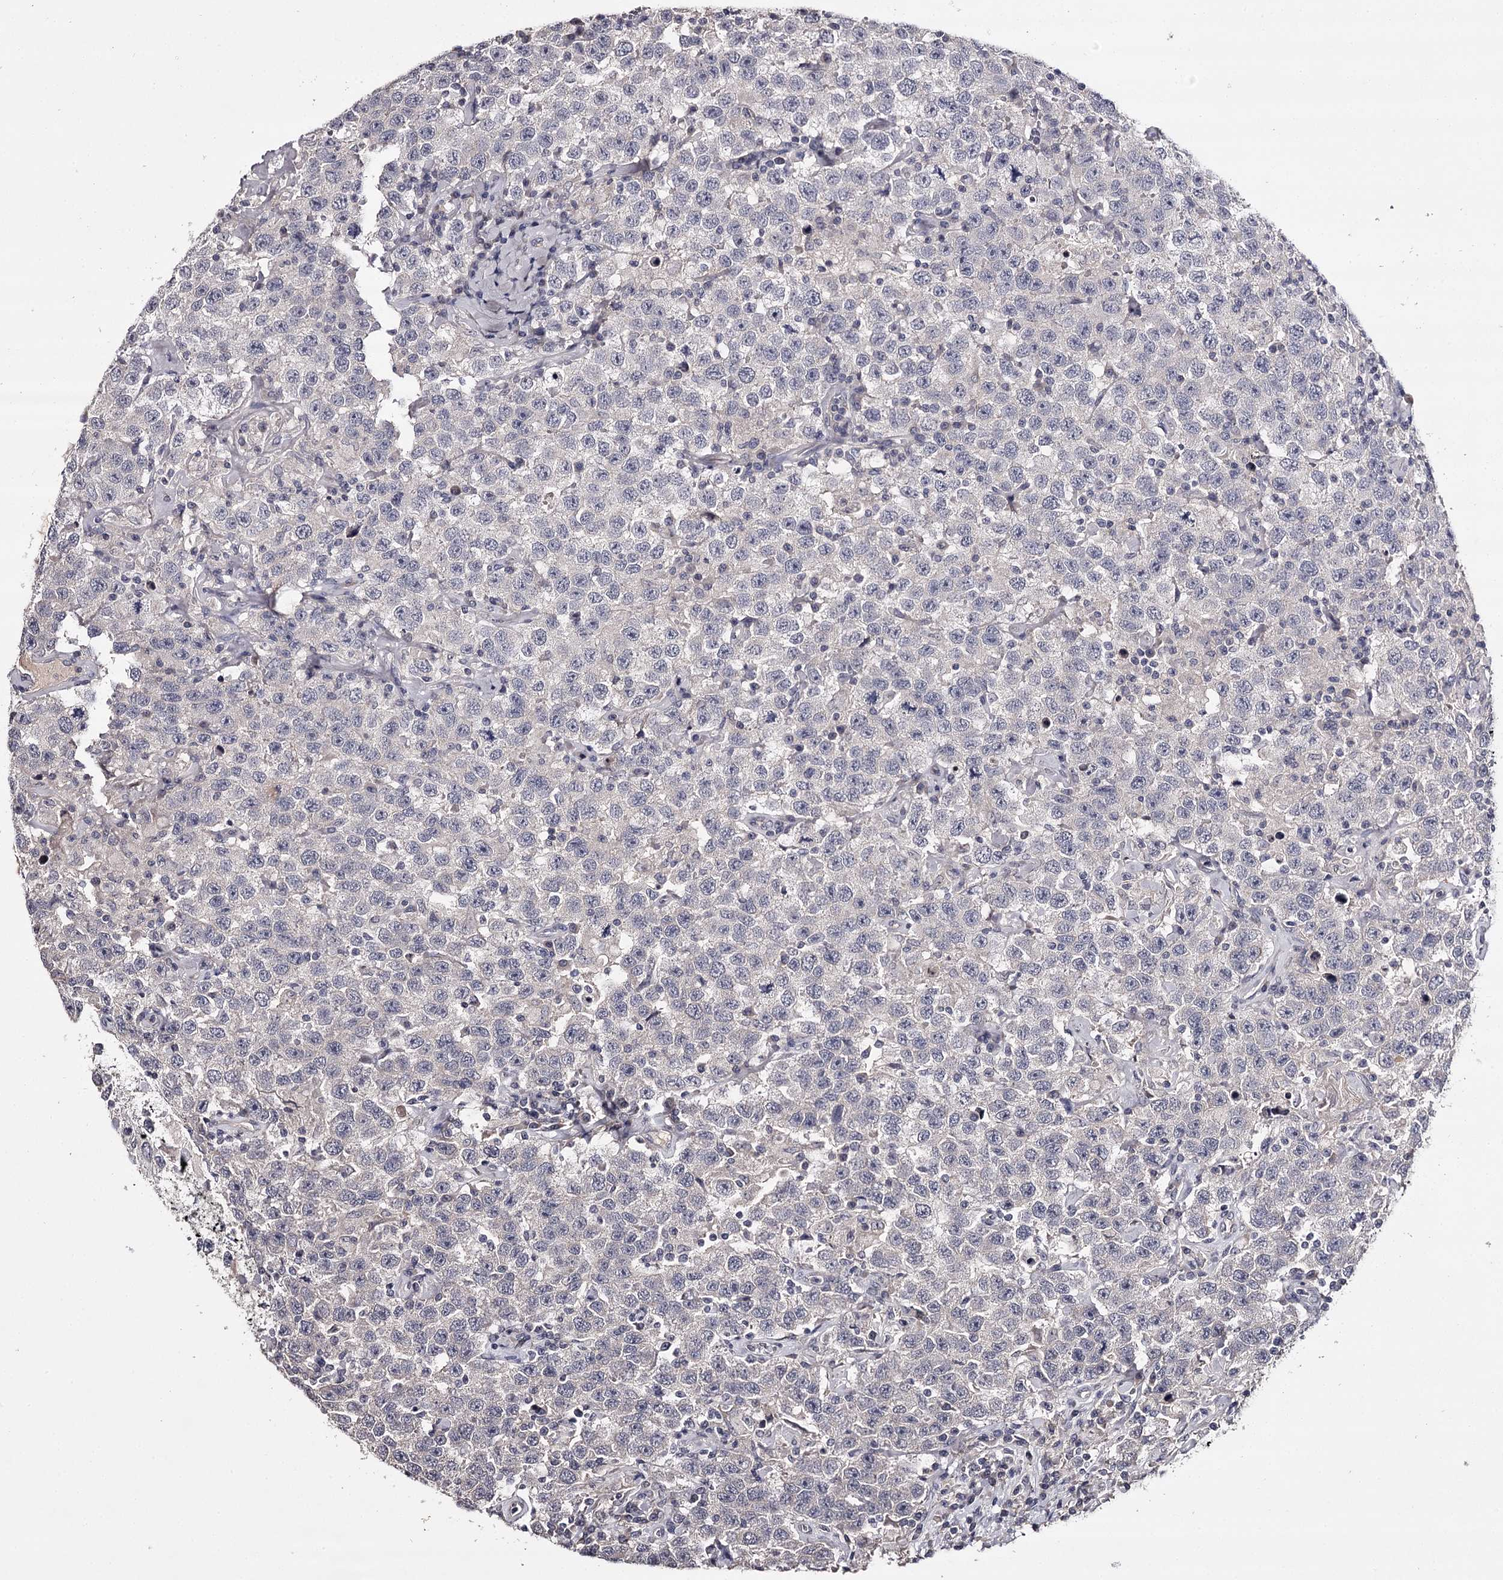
{"staining": {"intensity": "negative", "quantity": "none", "location": "none"}, "tissue": "testis cancer", "cell_type": "Tumor cells", "image_type": "cancer", "snomed": [{"axis": "morphology", "description": "Seminoma, NOS"}, {"axis": "topography", "description": "Testis"}], "caption": "Immunohistochemical staining of human testis cancer displays no significant expression in tumor cells. (DAB (3,3'-diaminobenzidine) IHC, high magnification).", "gene": "PRM2", "patient": {"sex": "male", "age": 41}}